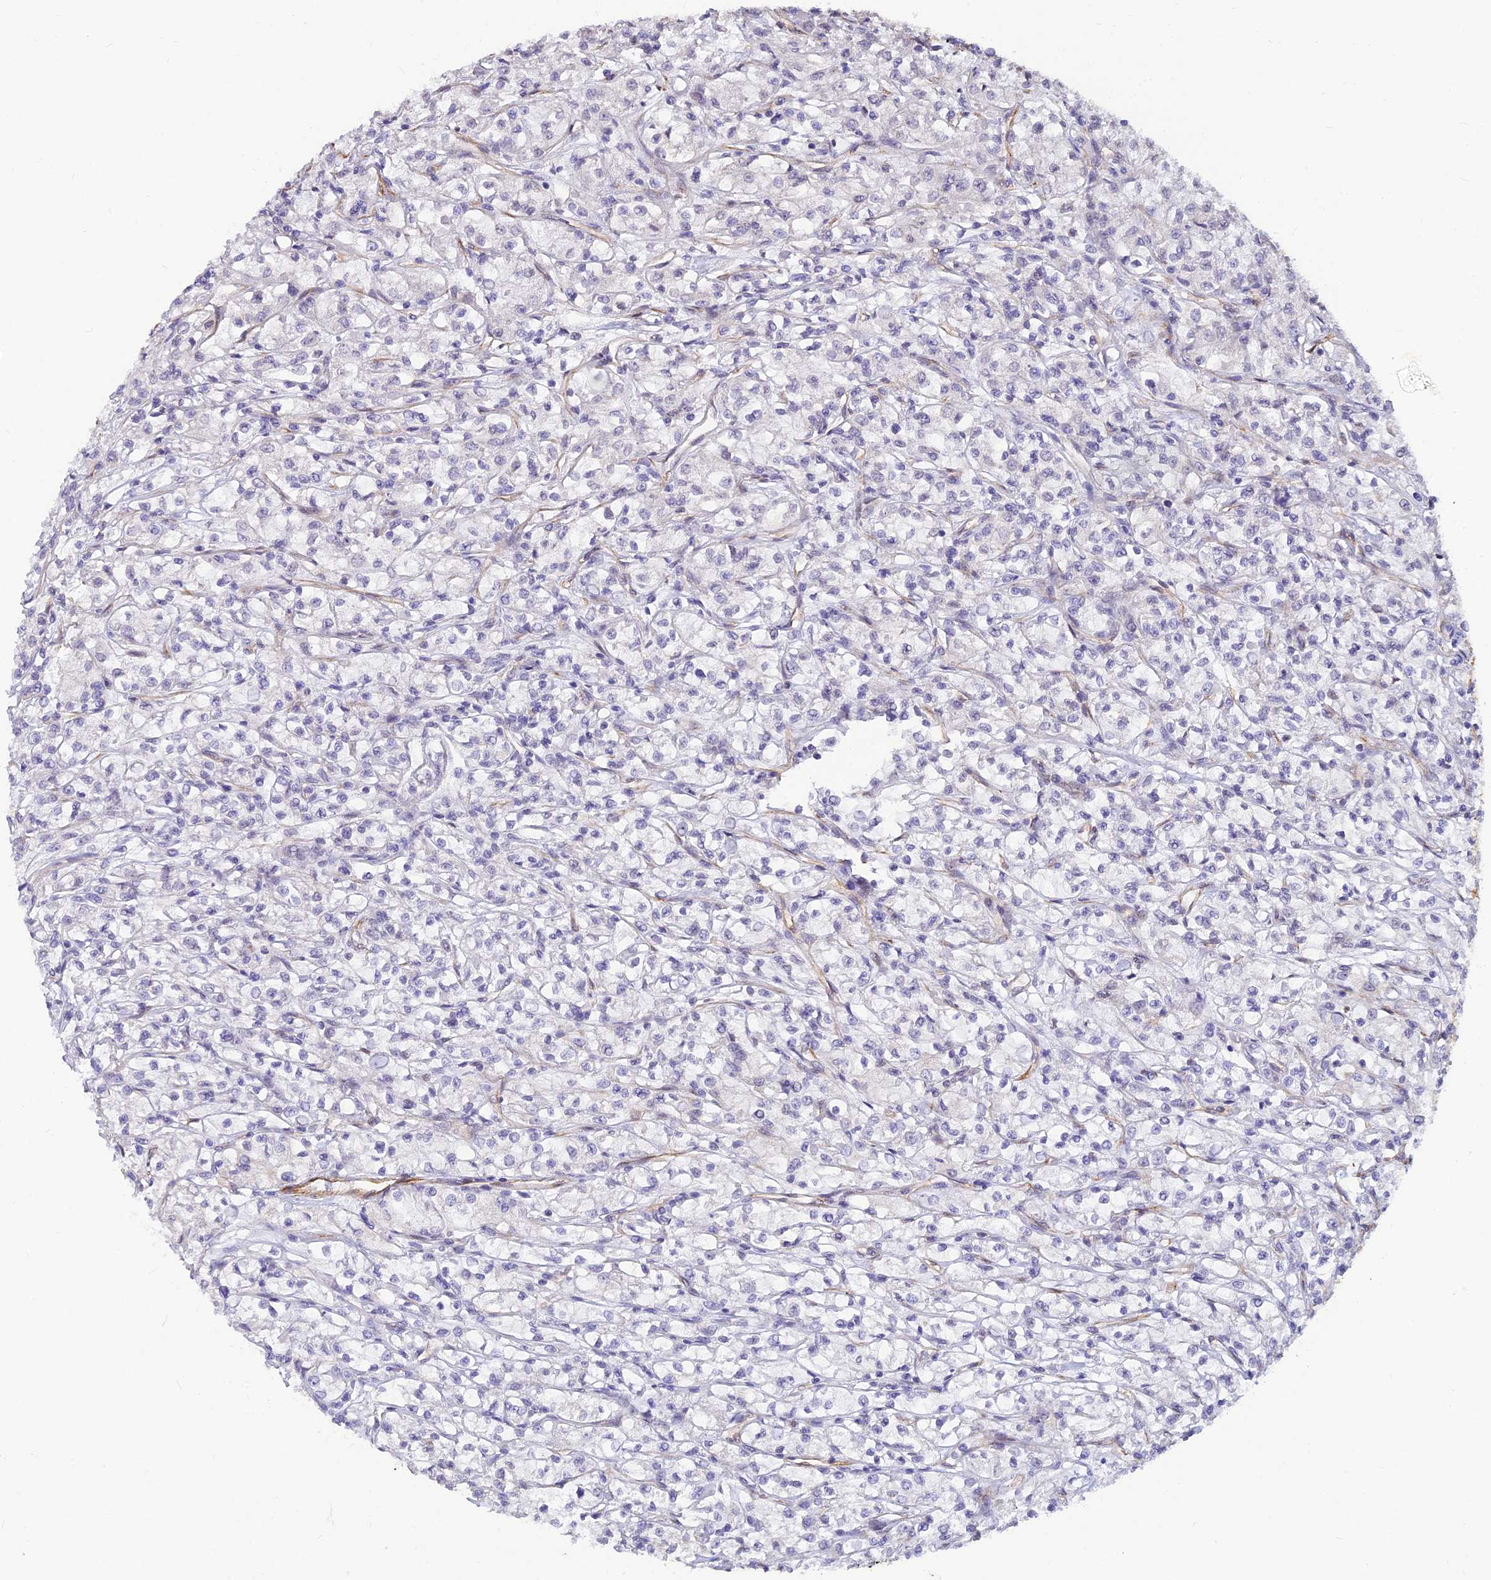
{"staining": {"intensity": "negative", "quantity": "none", "location": "none"}, "tissue": "renal cancer", "cell_type": "Tumor cells", "image_type": "cancer", "snomed": [{"axis": "morphology", "description": "Adenocarcinoma, NOS"}, {"axis": "topography", "description": "Kidney"}], "caption": "DAB immunohistochemical staining of renal cancer (adenocarcinoma) reveals no significant staining in tumor cells.", "gene": "ALDH1L2", "patient": {"sex": "female", "age": 59}}